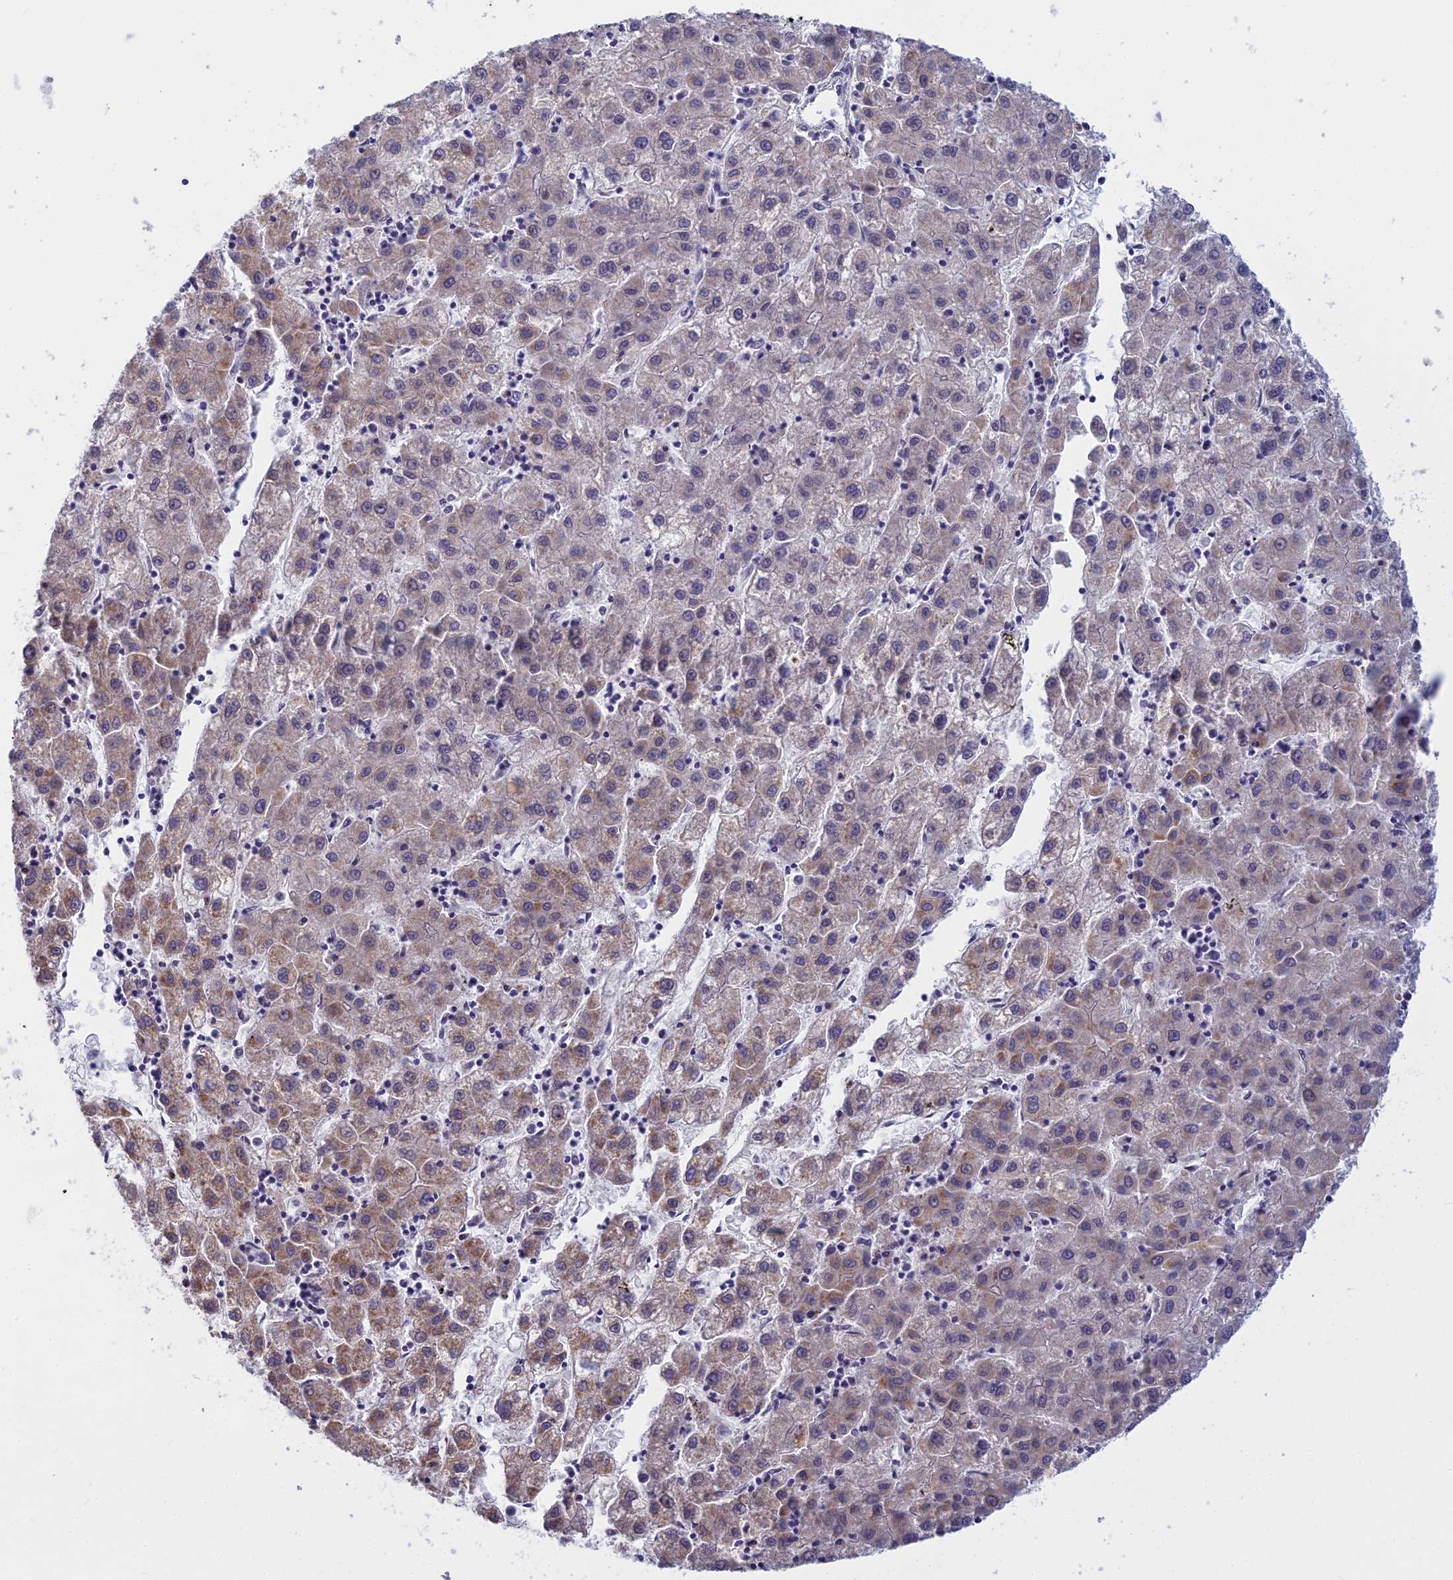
{"staining": {"intensity": "weak", "quantity": "25%-75%", "location": "cytoplasmic/membranous"}, "tissue": "liver cancer", "cell_type": "Tumor cells", "image_type": "cancer", "snomed": [{"axis": "morphology", "description": "Carcinoma, Hepatocellular, NOS"}, {"axis": "topography", "description": "Liver"}], "caption": "An image of human liver cancer (hepatocellular carcinoma) stained for a protein displays weak cytoplasmic/membranous brown staining in tumor cells.", "gene": "WDPCP", "patient": {"sex": "male", "age": 72}}